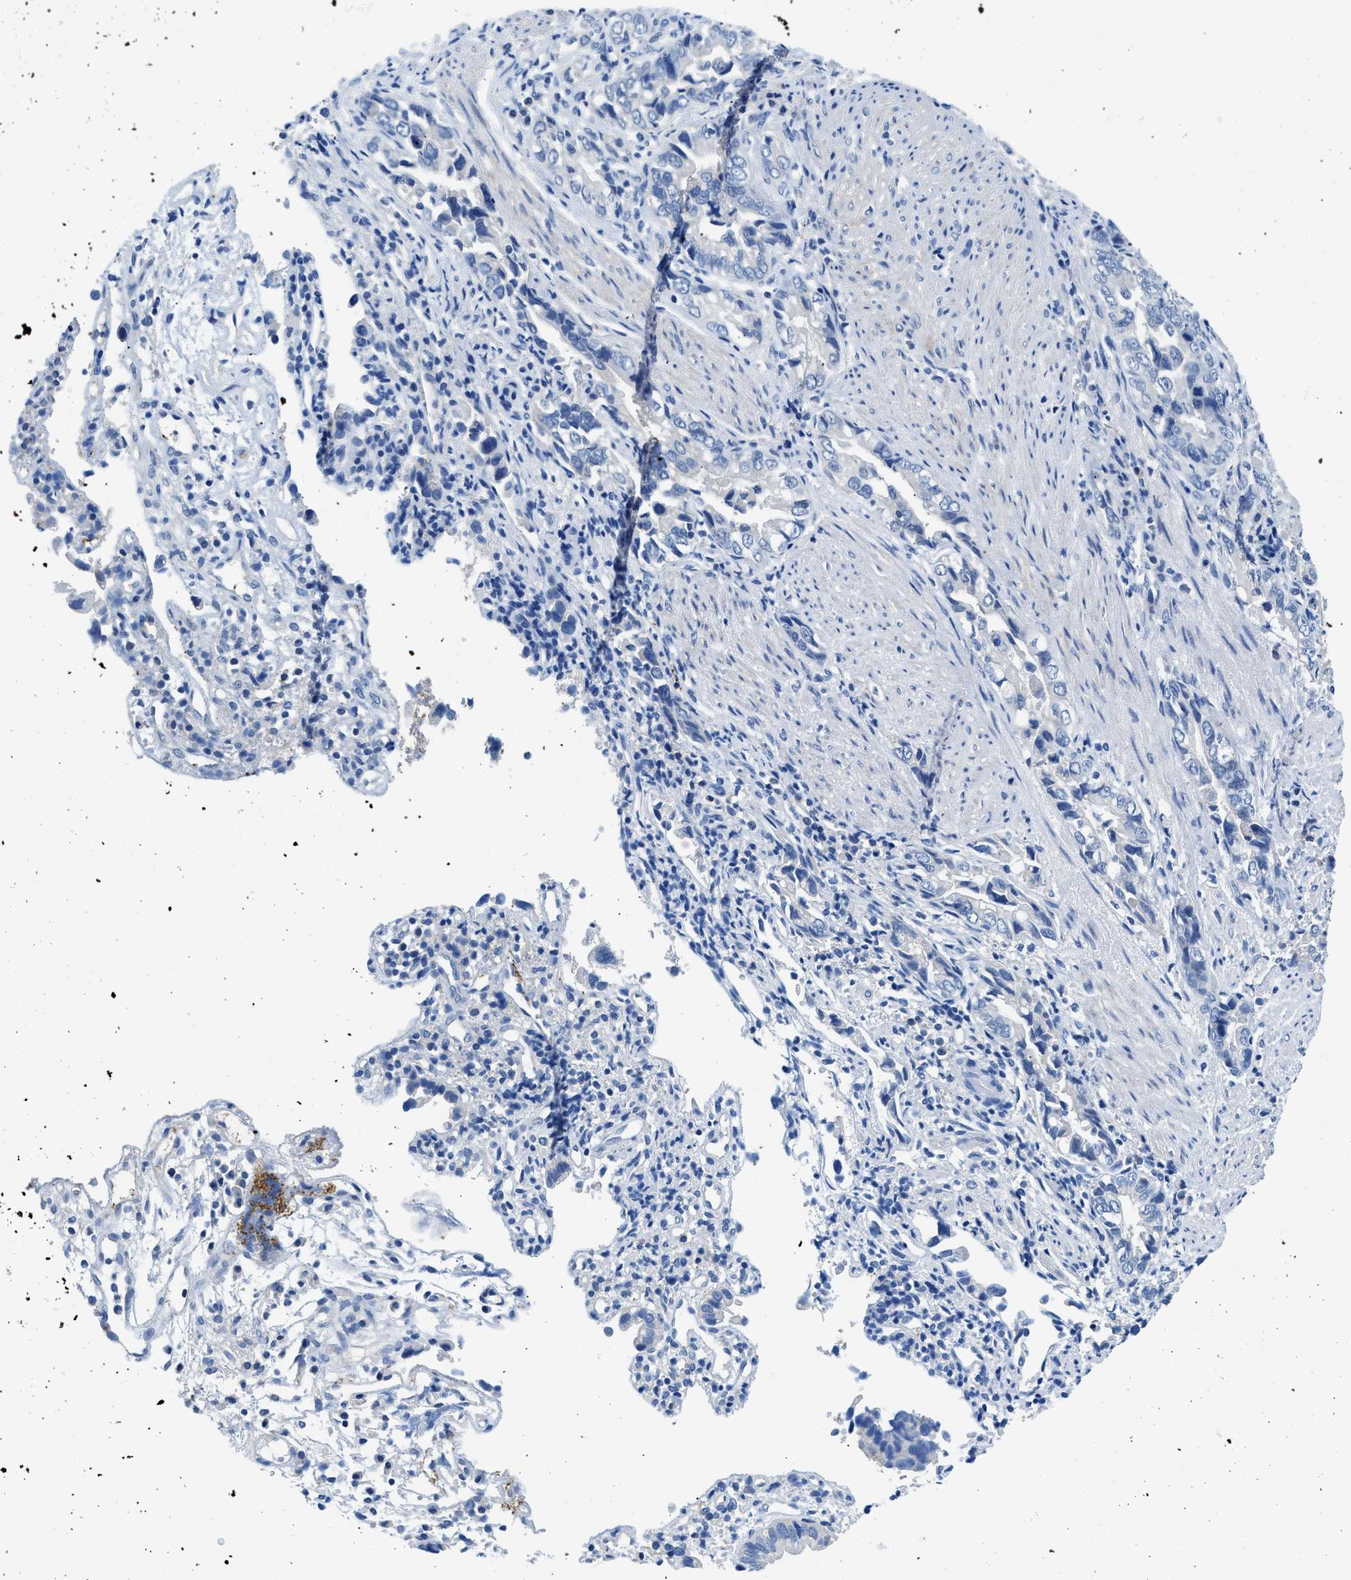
{"staining": {"intensity": "negative", "quantity": "none", "location": "none"}, "tissue": "liver cancer", "cell_type": "Tumor cells", "image_type": "cancer", "snomed": [{"axis": "morphology", "description": "Cholangiocarcinoma"}, {"axis": "topography", "description": "Liver"}], "caption": "An immunohistochemistry (IHC) image of liver cancer (cholangiocarcinoma) is shown. There is no staining in tumor cells of liver cancer (cholangiocarcinoma).", "gene": "SLC10A6", "patient": {"sex": "female", "age": 79}}